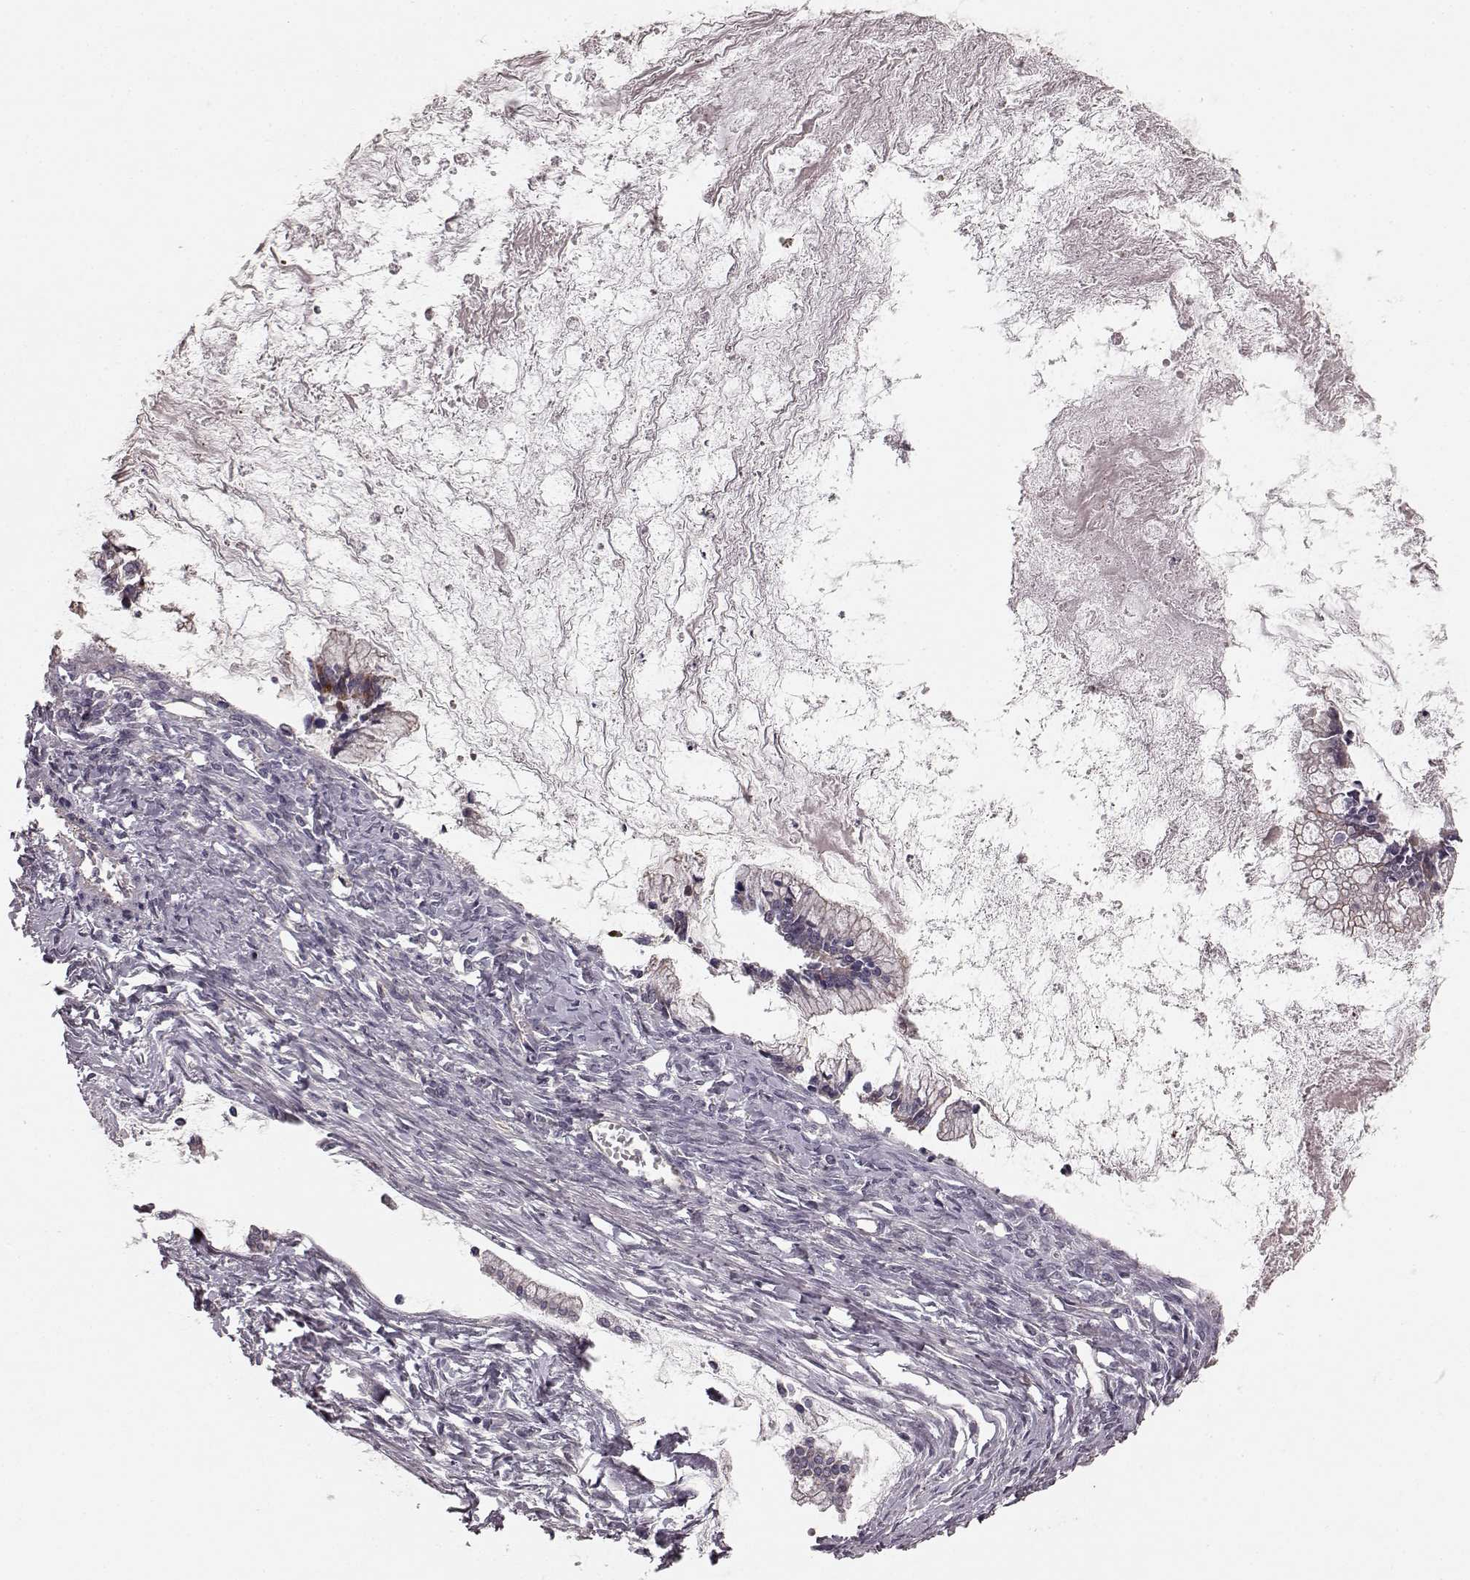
{"staining": {"intensity": "negative", "quantity": "none", "location": "none"}, "tissue": "ovarian cancer", "cell_type": "Tumor cells", "image_type": "cancer", "snomed": [{"axis": "morphology", "description": "Cystadenocarcinoma, mucinous, NOS"}, {"axis": "topography", "description": "Ovary"}], "caption": "DAB (3,3'-diaminobenzidine) immunohistochemical staining of human ovarian cancer demonstrates no significant expression in tumor cells.", "gene": "SLC22A18", "patient": {"sex": "female", "age": 67}}